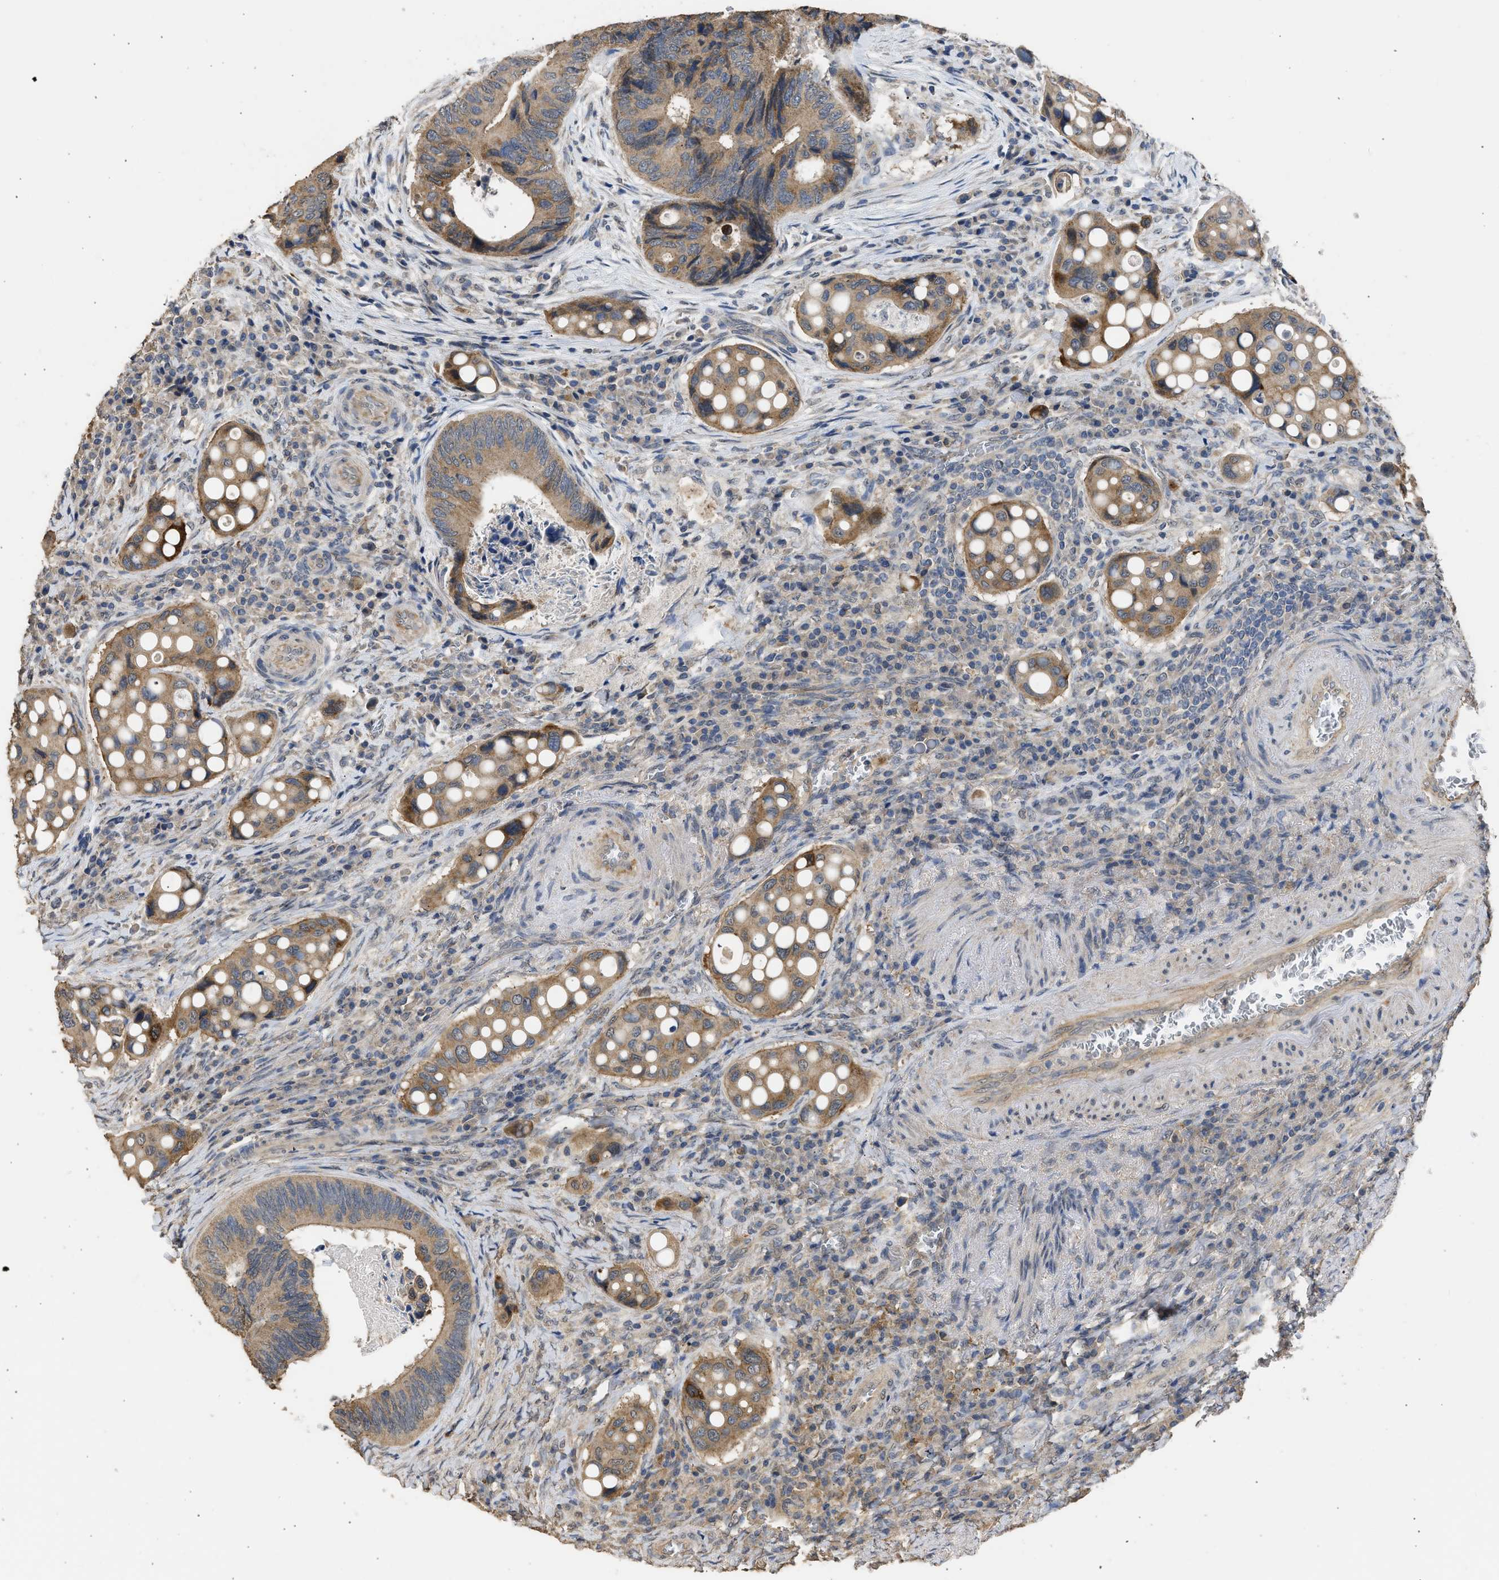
{"staining": {"intensity": "moderate", "quantity": ">75%", "location": "cytoplasmic/membranous"}, "tissue": "colorectal cancer", "cell_type": "Tumor cells", "image_type": "cancer", "snomed": [{"axis": "morphology", "description": "Inflammation, NOS"}, {"axis": "morphology", "description": "Adenocarcinoma, NOS"}, {"axis": "topography", "description": "Colon"}], "caption": "Moderate cytoplasmic/membranous staining for a protein is appreciated in approximately >75% of tumor cells of colorectal cancer using immunohistochemistry (IHC).", "gene": "SPINT2", "patient": {"sex": "male", "age": 72}}